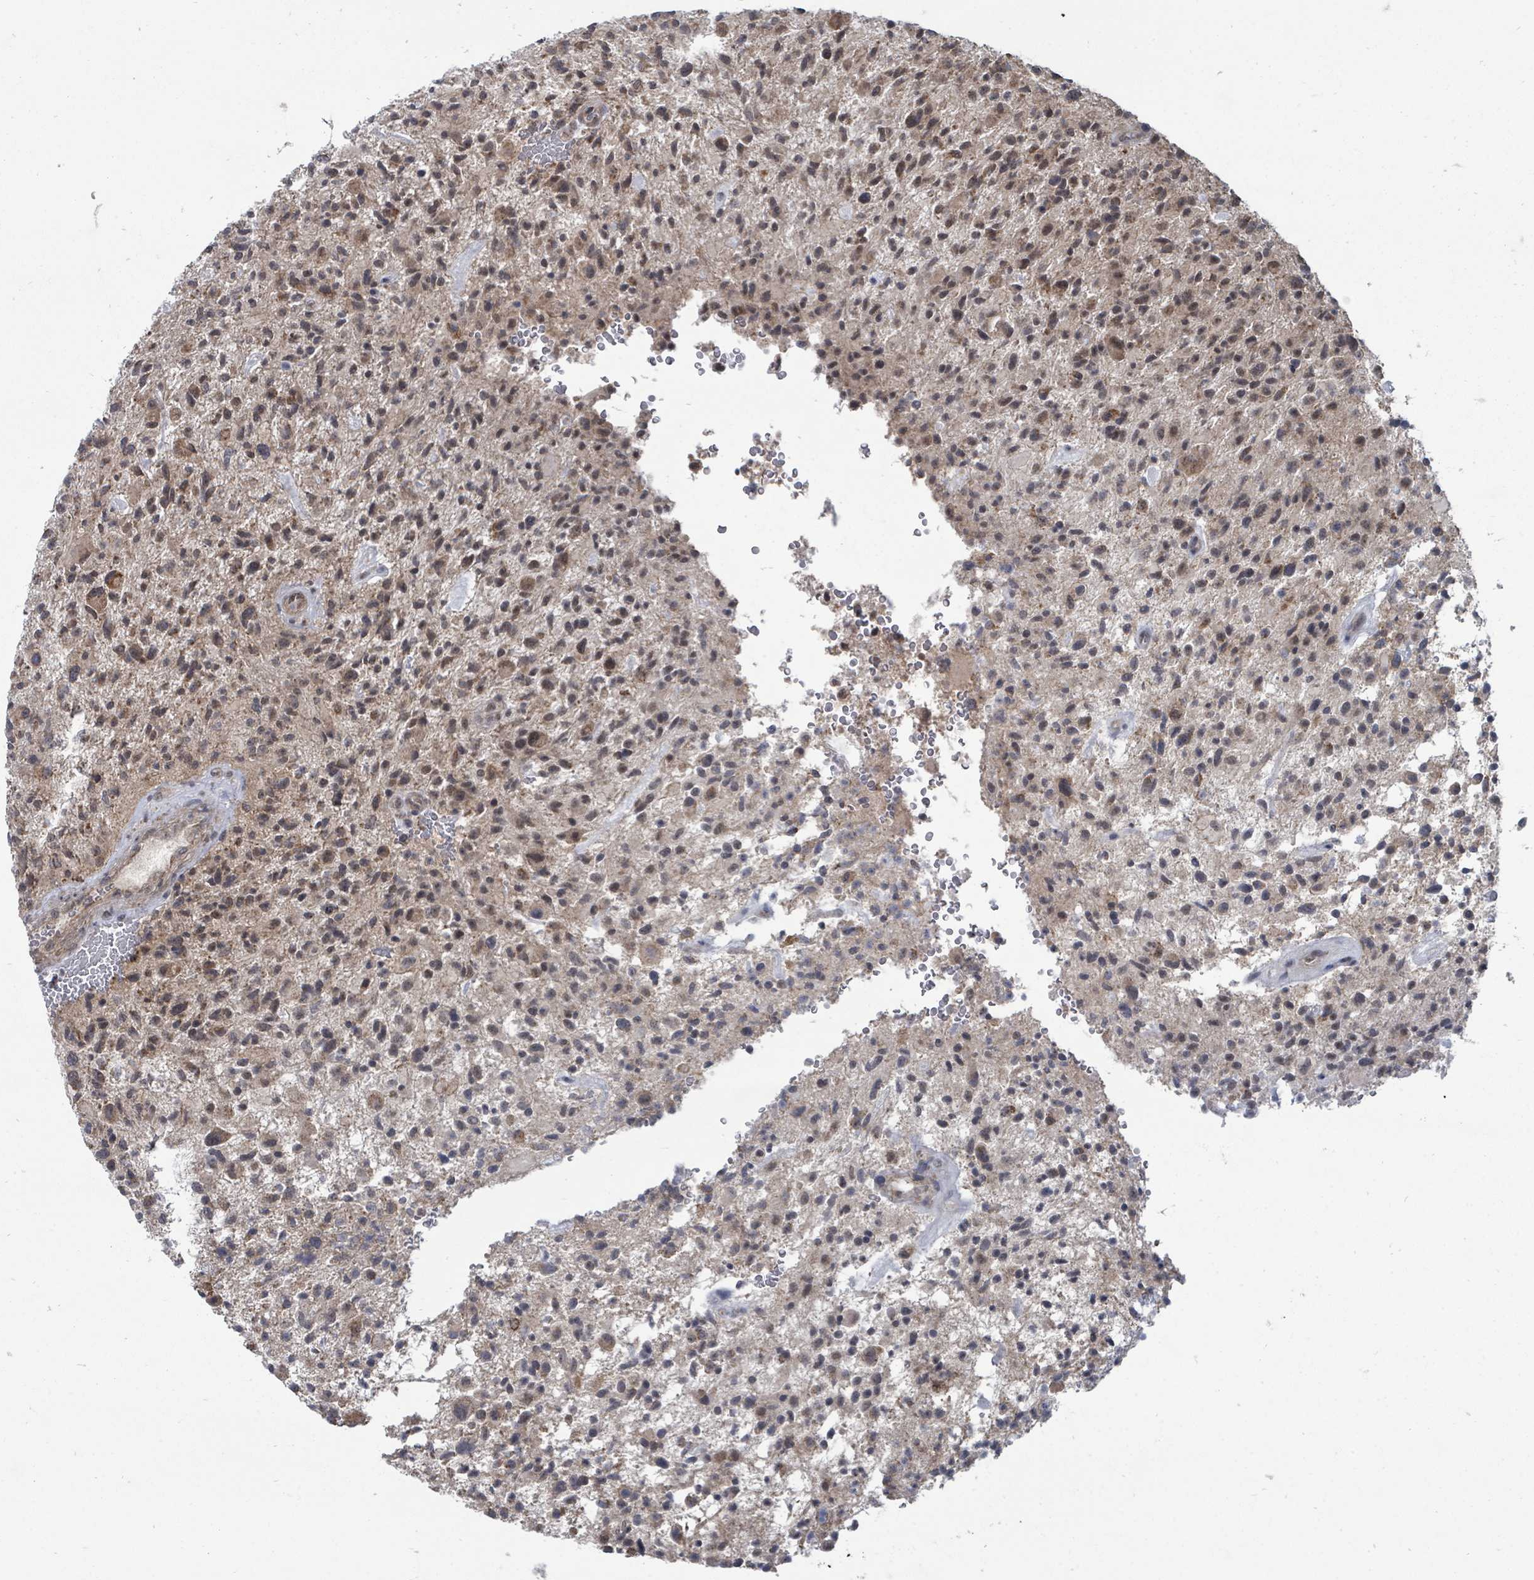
{"staining": {"intensity": "weak", "quantity": ">75%", "location": "cytoplasmic/membranous,nuclear"}, "tissue": "glioma", "cell_type": "Tumor cells", "image_type": "cancer", "snomed": [{"axis": "morphology", "description": "Glioma, malignant, High grade"}, {"axis": "topography", "description": "Brain"}], "caption": "Protein staining of glioma tissue shows weak cytoplasmic/membranous and nuclear expression in about >75% of tumor cells. (Stains: DAB (3,3'-diaminobenzidine) in brown, nuclei in blue, Microscopy: brightfield microscopy at high magnification).", "gene": "MAGOHB", "patient": {"sex": "male", "age": 47}}